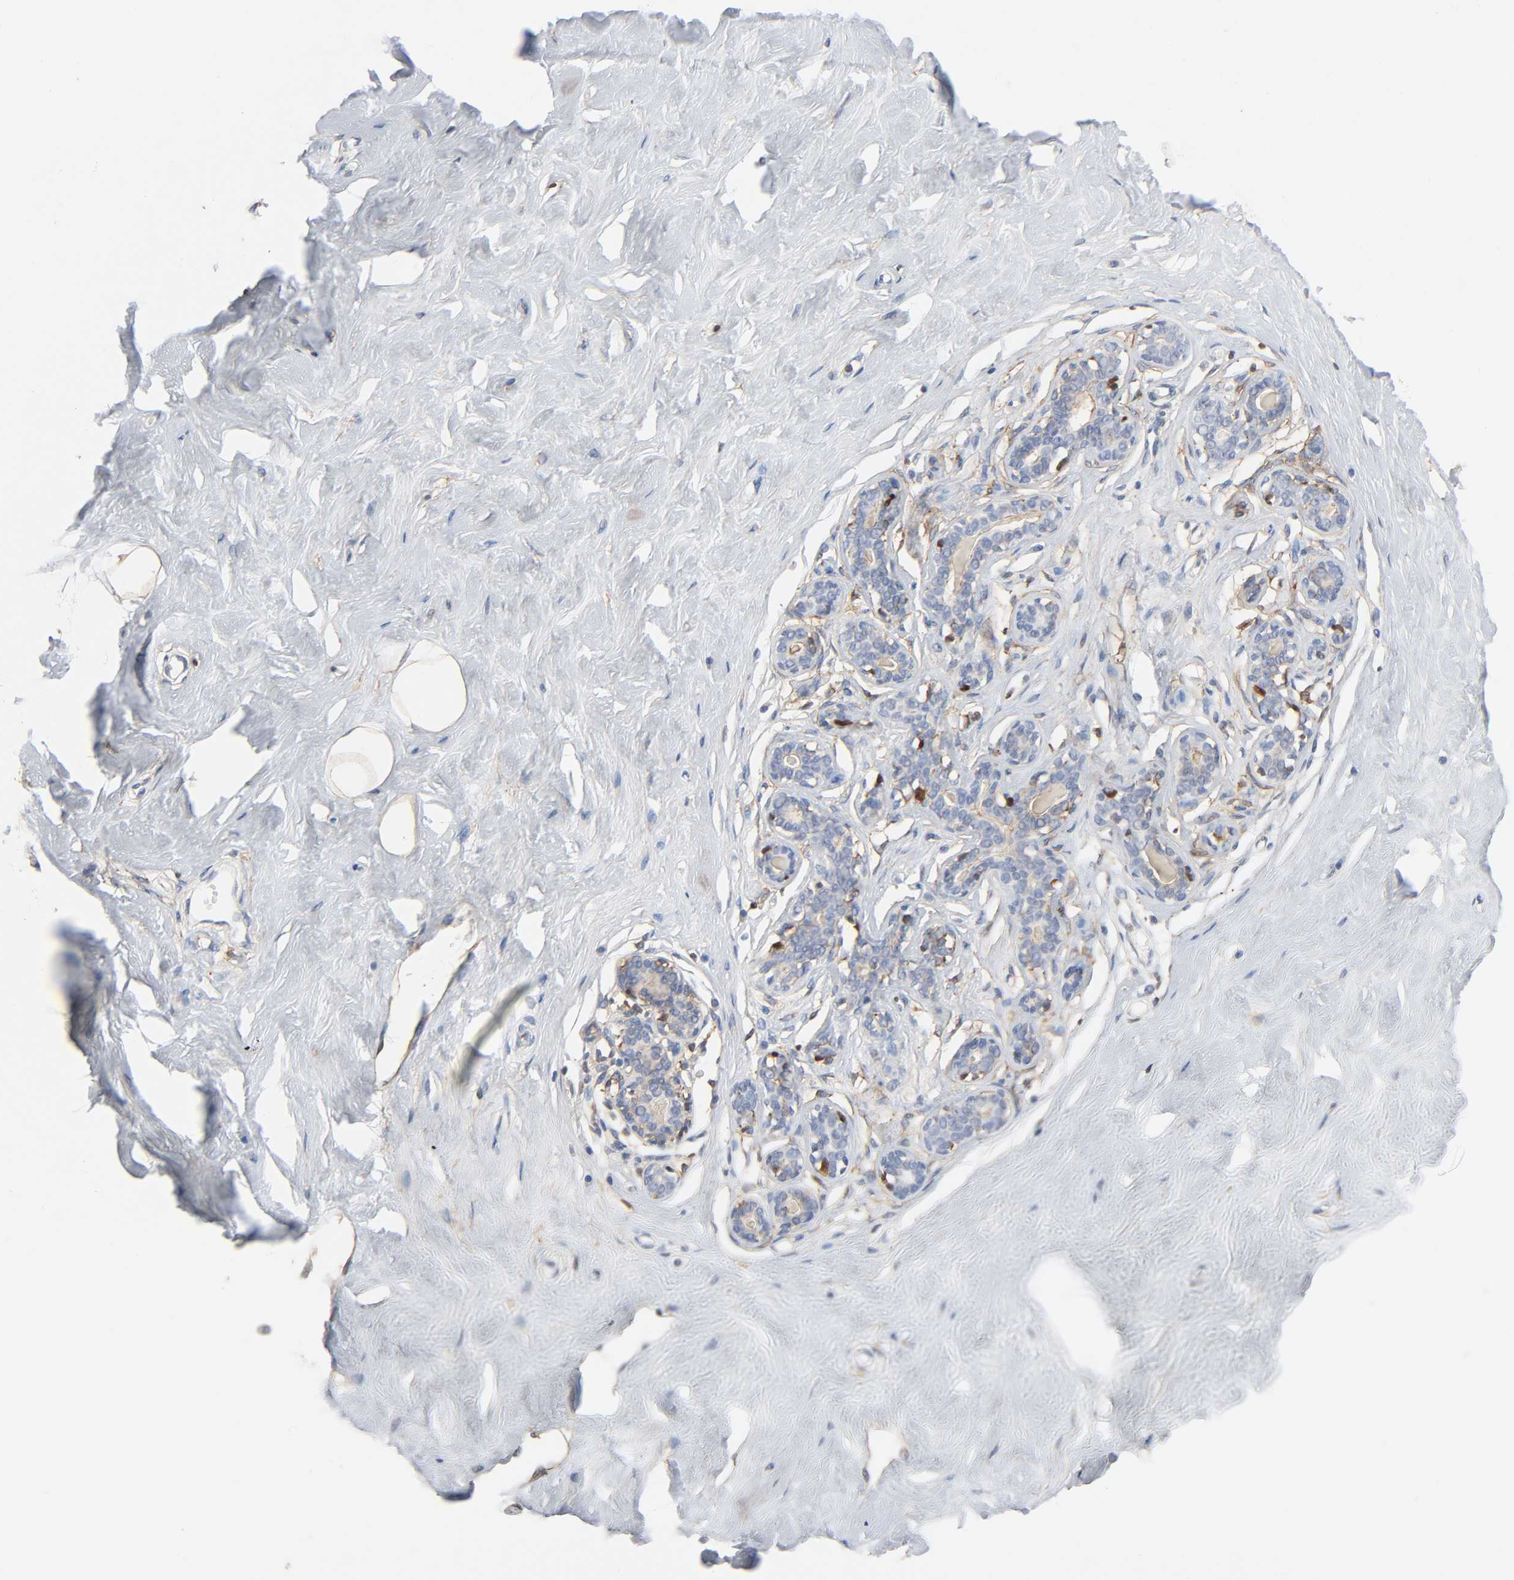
{"staining": {"intensity": "weak", "quantity": ">75%", "location": "cytoplasmic/membranous"}, "tissue": "breast", "cell_type": "Adipocytes", "image_type": "normal", "snomed": [{"axis": "morphology", "description": "Normal tissue, NOS"}, {"axis": "topography", "description": "Breast"}], "caption": "Immunohistochemical staining of normal human breast exhibits low levels of weak cytoplasmic/membranous positivity in about >75% of adipocytes. Nuclei are stained in blue.", "gene": "BIN1", "patient": {"sex": "female", "age": 23}}